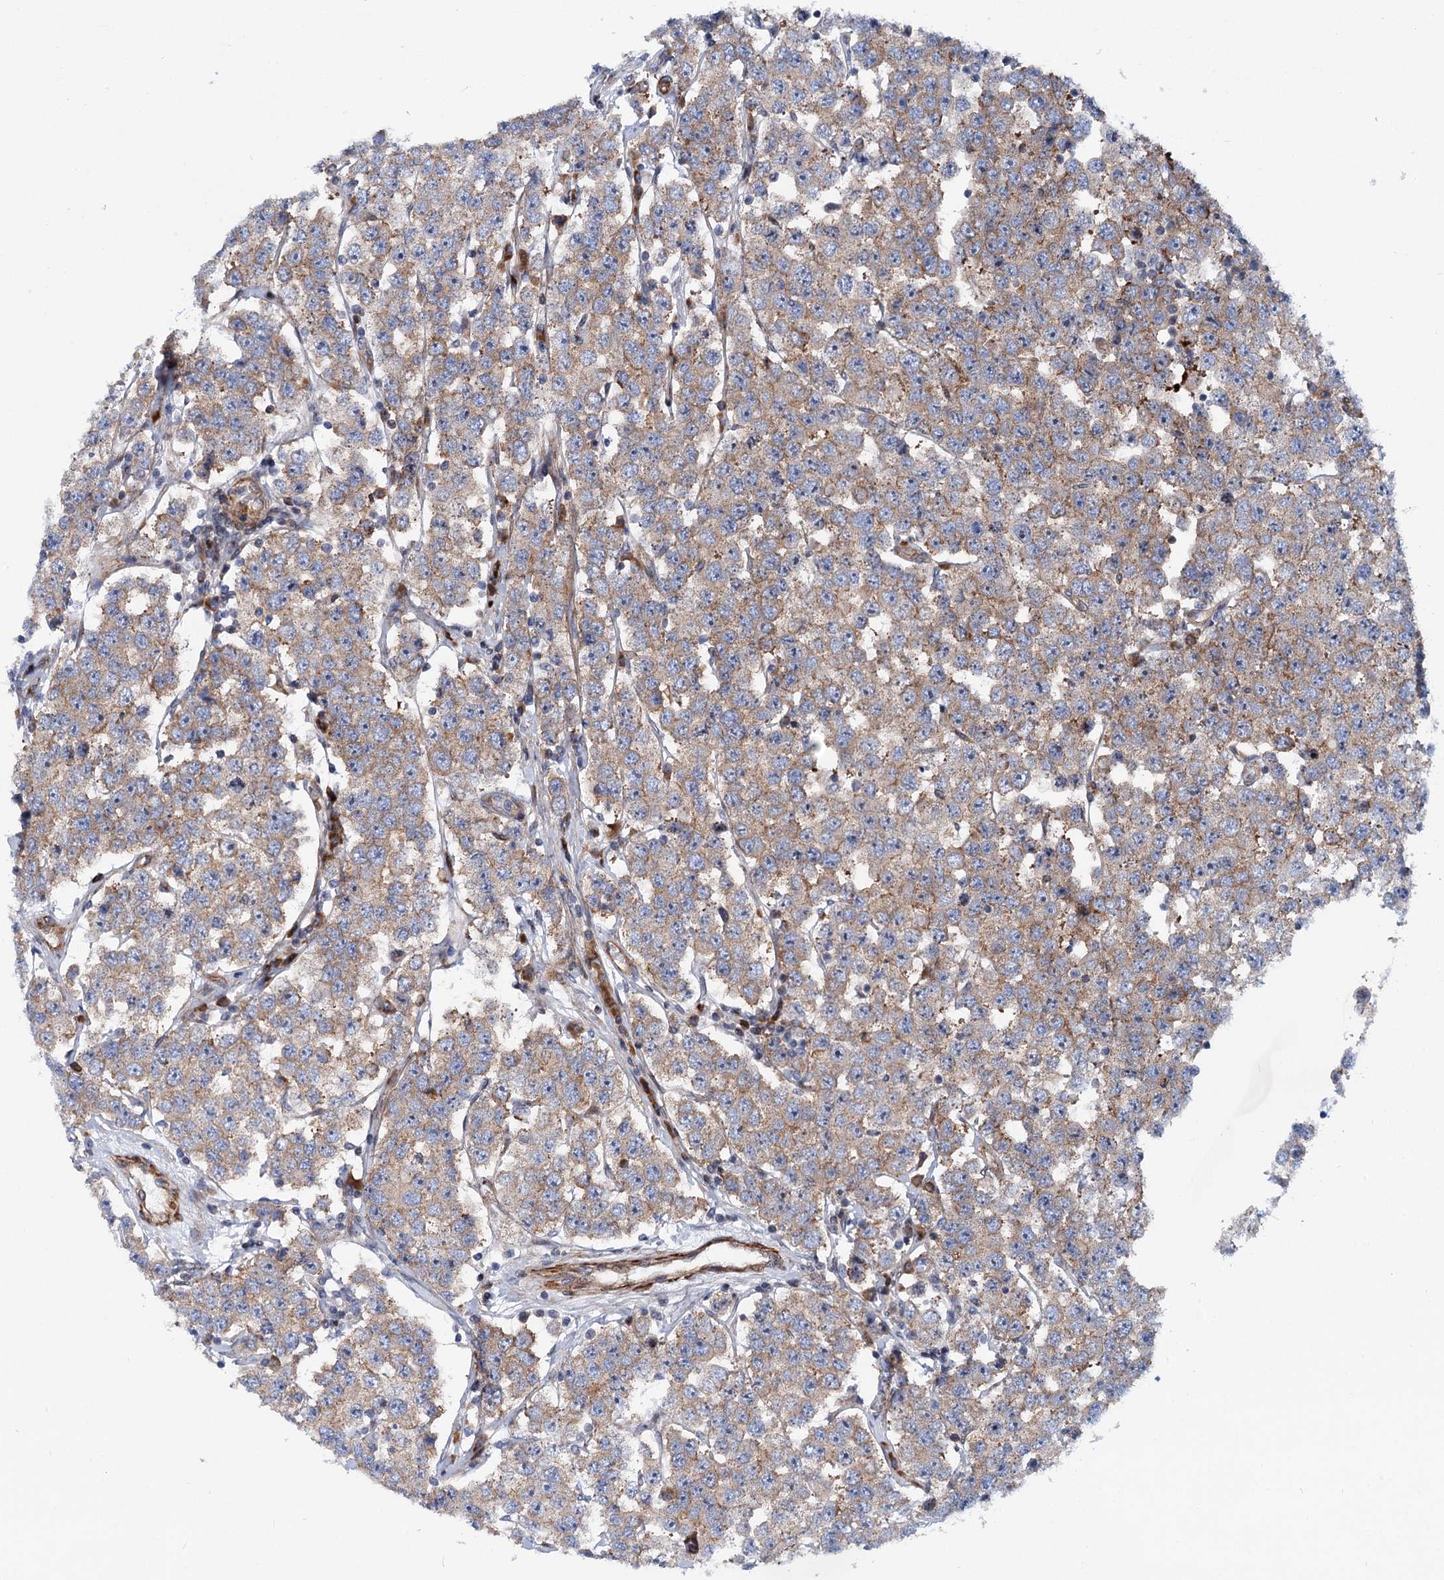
{"staining": {"intensity": "weak", "quantity": ">75%", "location": "cytoplasmic/membranous"}, "tissue": "testis cancer", "cell_type": "Tumor cells", "image_type": "cancer", "snomed": [{"axis": "morphology", "description": "Seminoma, NOS"}, {"axis": "topography", "description": "Testis"}], "caption": "The immunohistochemical stain labels weak cytoplasmic/membranous expression in tumor cells of testis cancer tissue.", "gene": "THAP9", "patient": {"sex": "male", "age": 28}}